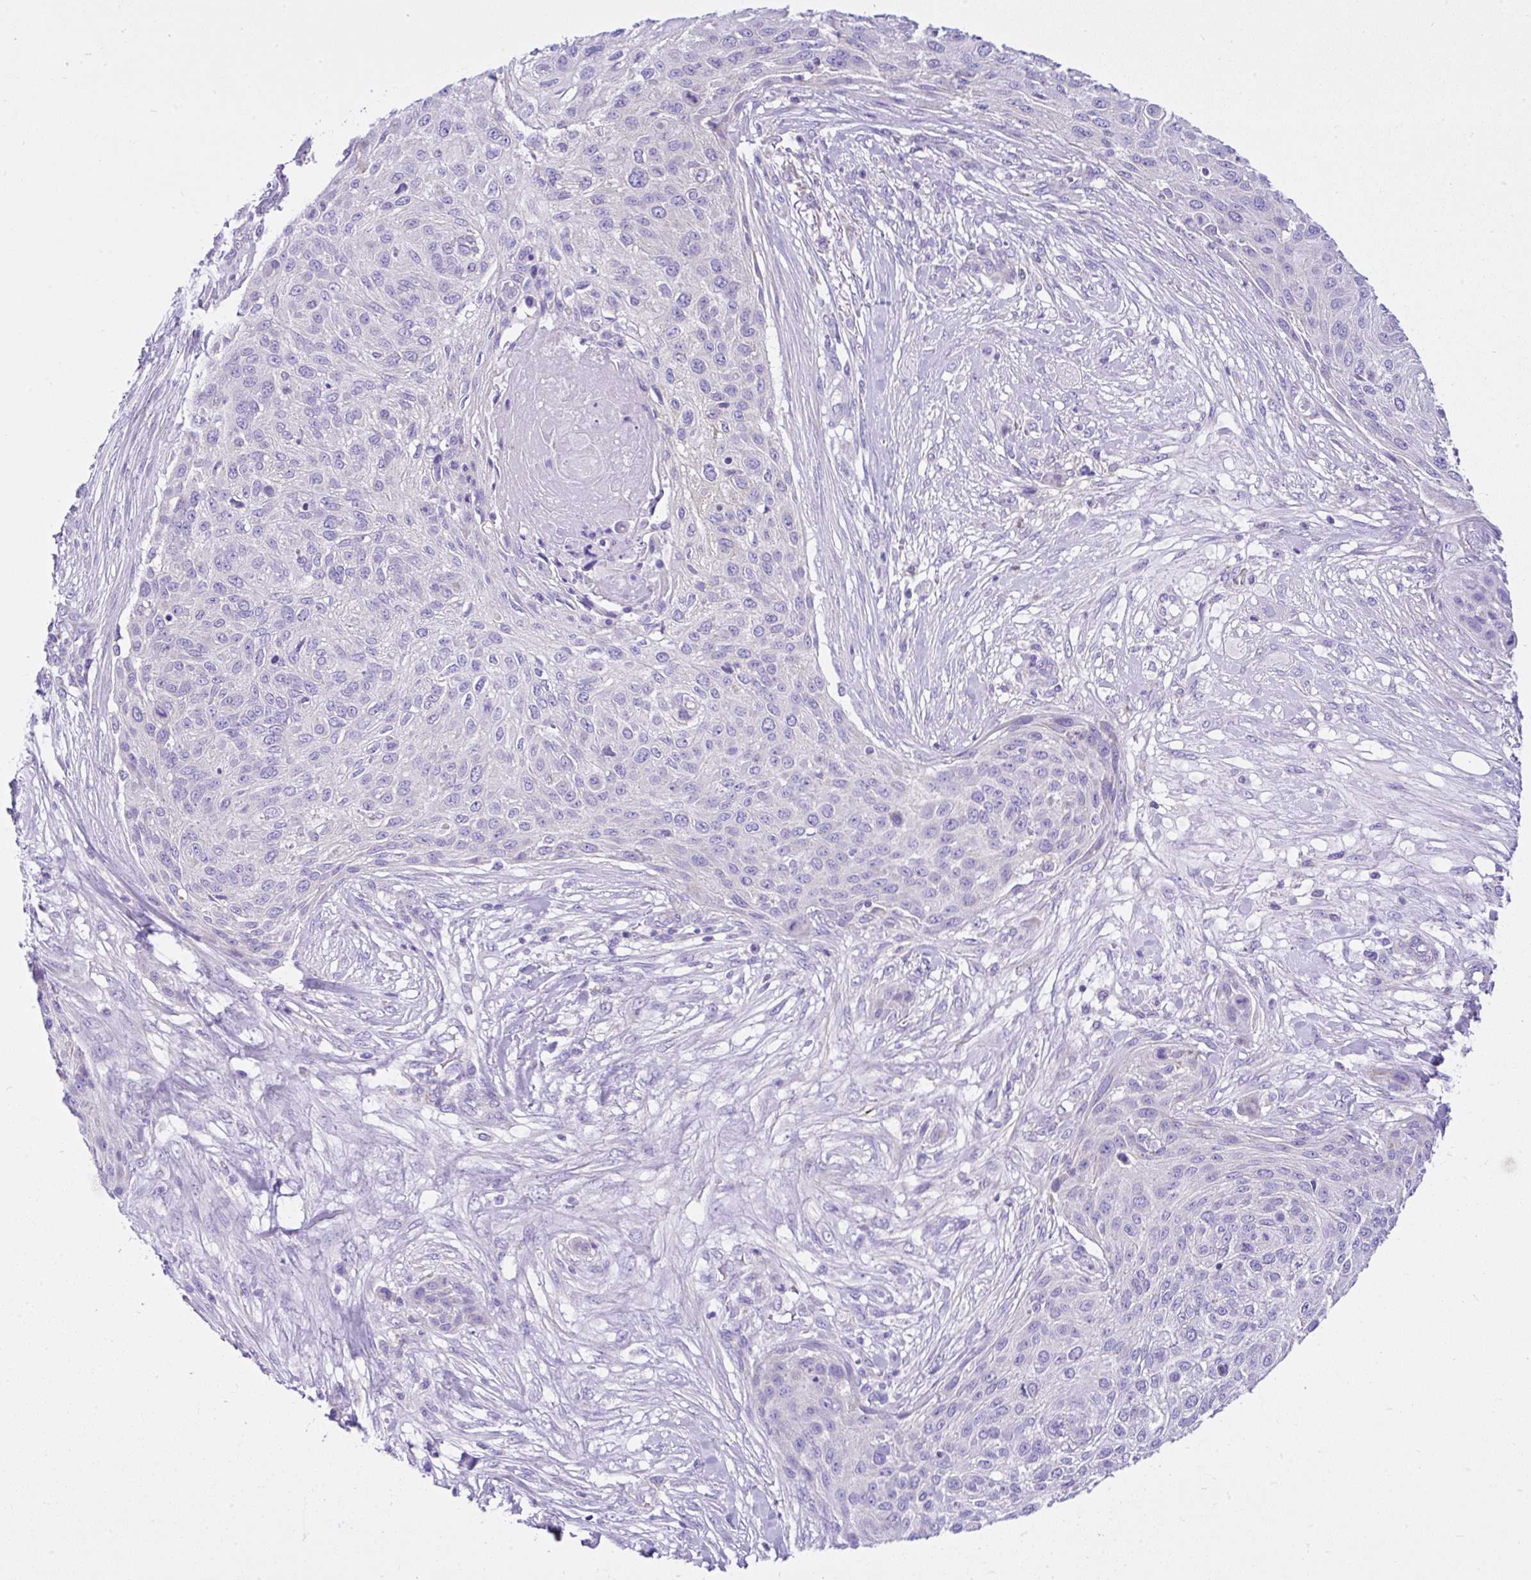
{"staining": {"intensity": "negative", "quantity": "none", "location": "none"}, "tissue": "skin cancer", "cell_type": "Tumor cells", "image_type": "cancer", "snomed": [{"axis": "morphology", "description": "Squamous cell carcinoma, NOS"}, {"axis": "topography", "description": "Skin"}], "caption": "Immunohistochemical staining of skin squamous cell carcinoma exhibits no significant positivity in tumor cells.", "gene": "SLC13A1", "patient": {"sex": "female", "age": 87}}